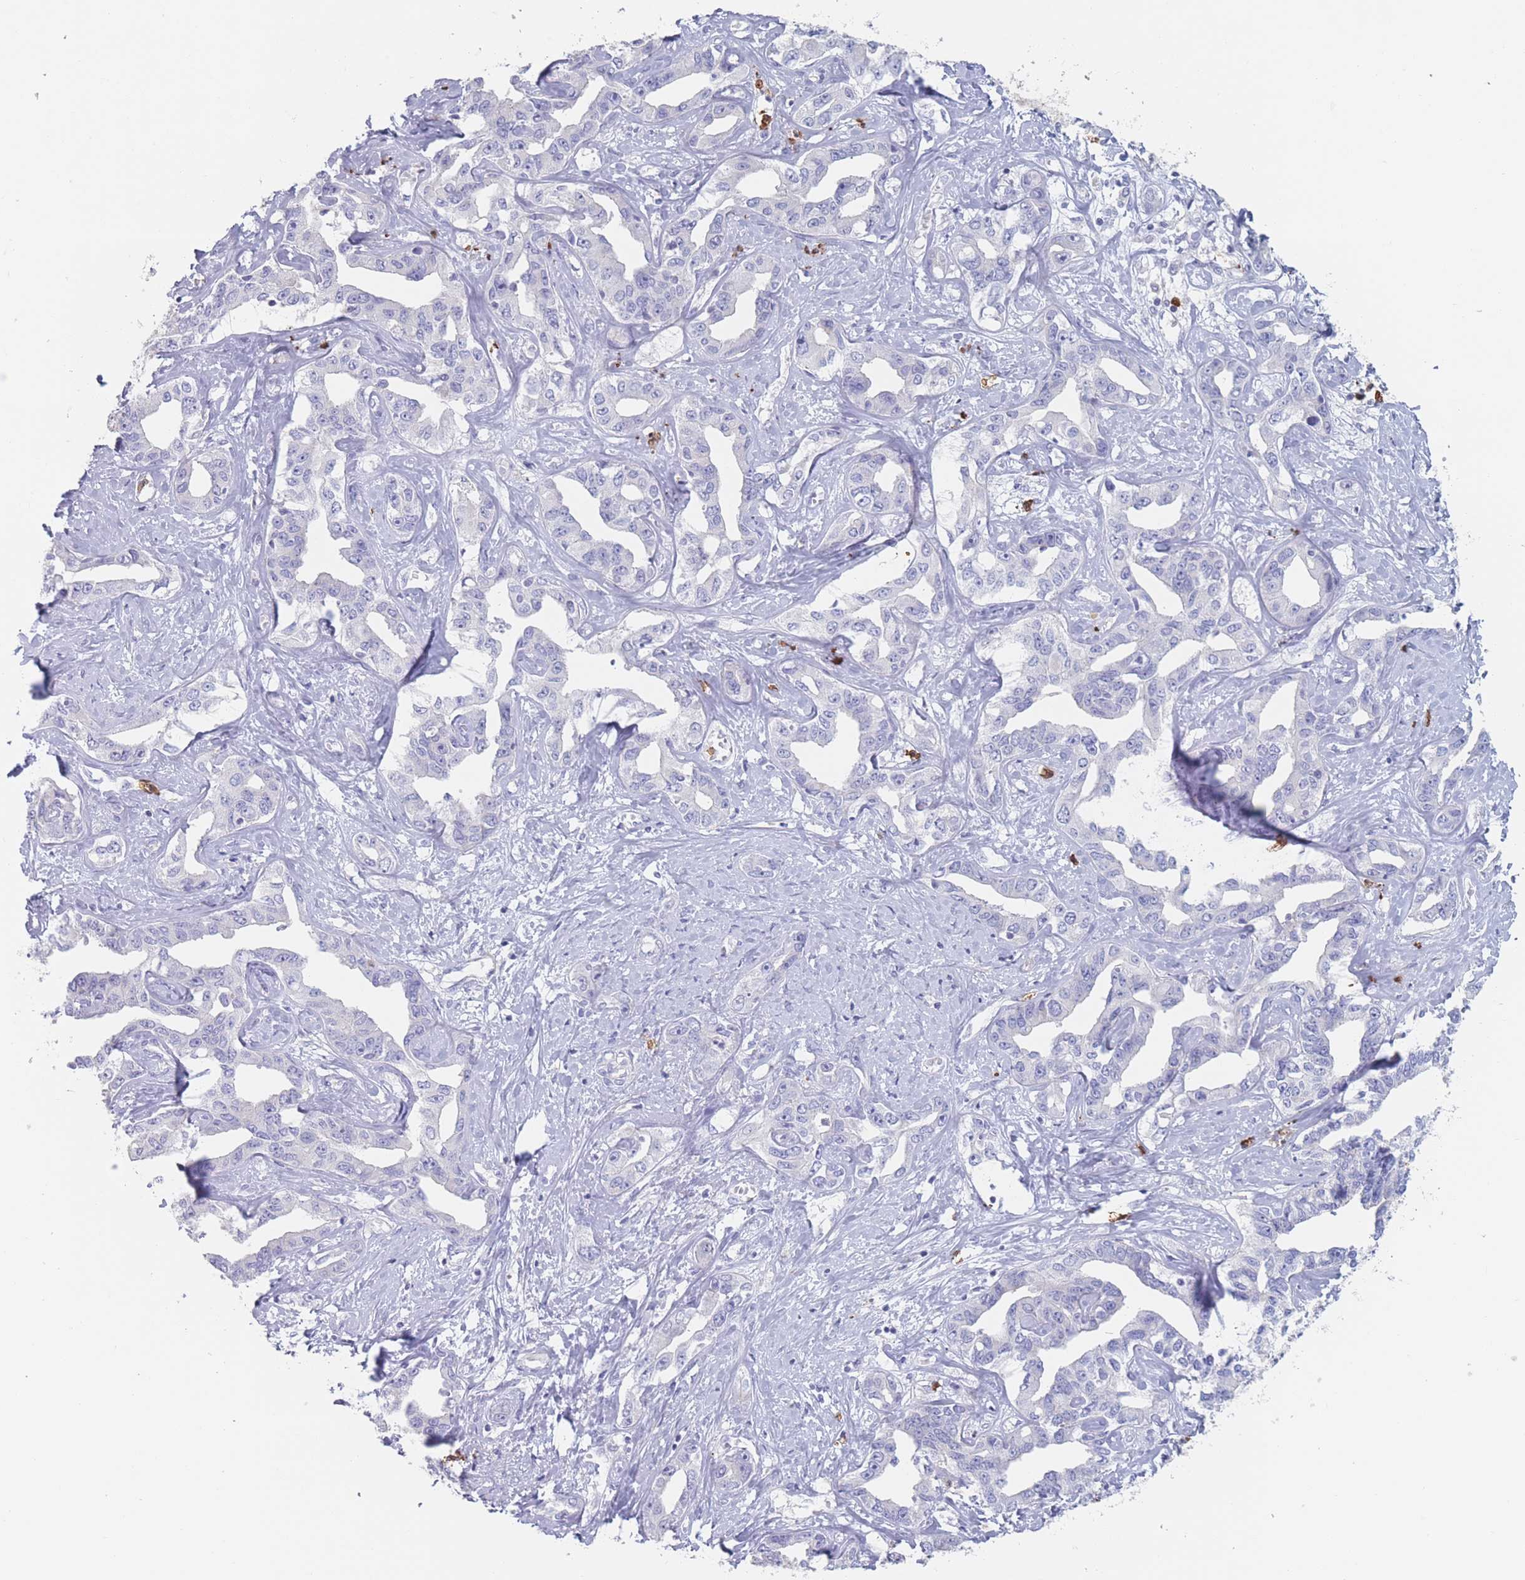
{"staining": {"intensity": "negative", "quantity": "none", "location": "none"}, "tissue": "liver cancer", "cell_type": "Tumor cells", "image_type": "cancer", "snomed": [{"axis": "morphology", "description": "Cholangiocarcinoma"}, {"axis": "topography", "description": "Liver"}], "caption": "Image shows no significant protein staining in tumor cells of liver cholangiocarcinoma. (Brightfield microscopy of DAB IHC at high magnification).", "gene": "ATP1A3", "patient": {"sex": "male", "age": 59}}